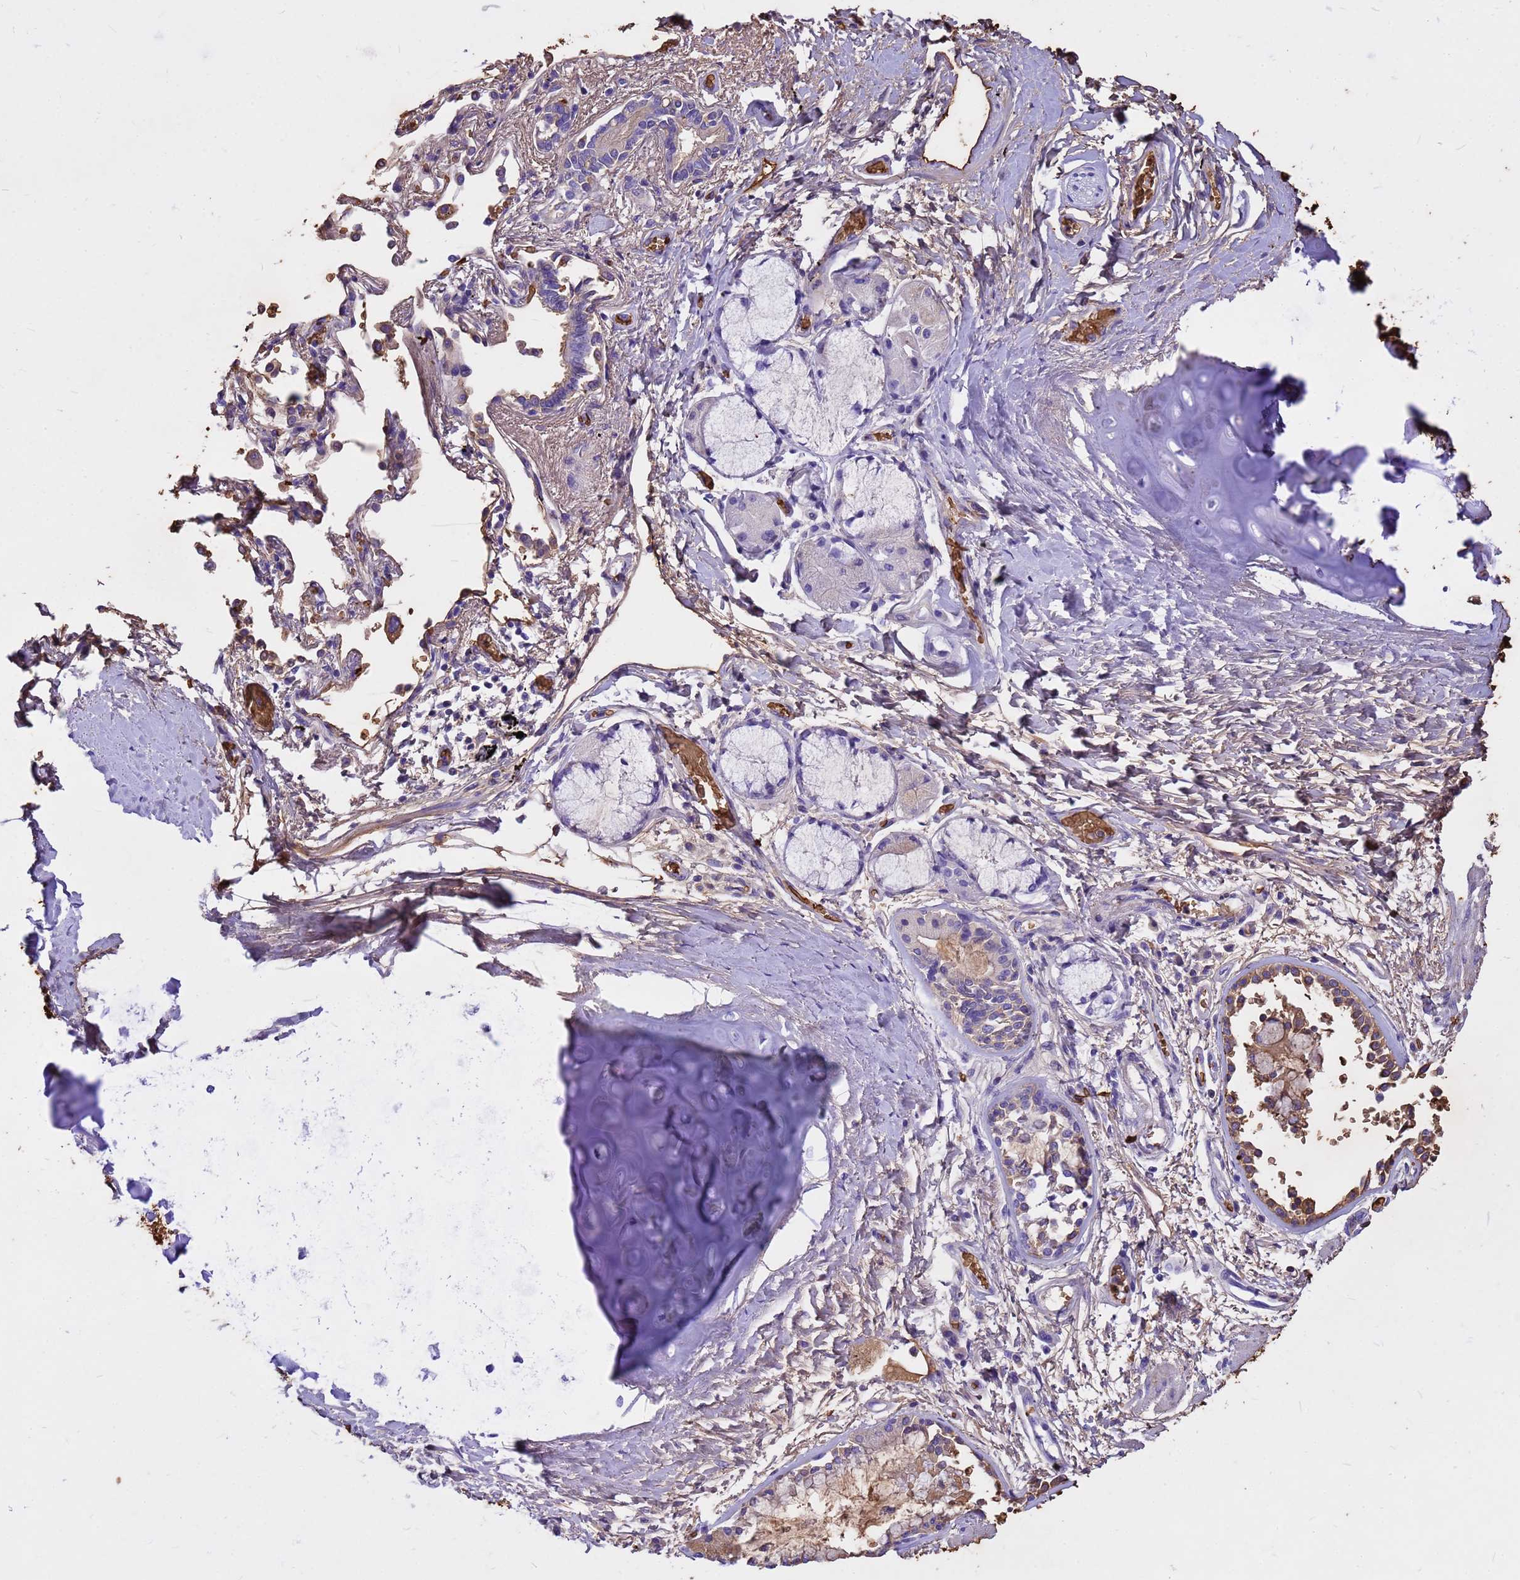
{"staining": {"intensity": "strong", "quantity": "25%-75%", "location": "cytoplasmic/membranous"}, "tissue": "adipose tissue", "cell_type": "Adipocytes", "image_type": "normal", "snomed": [{"axis": "morphology", "description": "Normal tissue, NOS"}, {"axis": "topography", "description": "Cartilage tissue"}], "caption": "Human adipose tissue stained for a protein (brown) shows strong cytoplasmic/membranous positive staining in approximately 25%-75% of adipocytes.", "gene": "HBA1", "patient": {"sex": "male", "age": 73}}